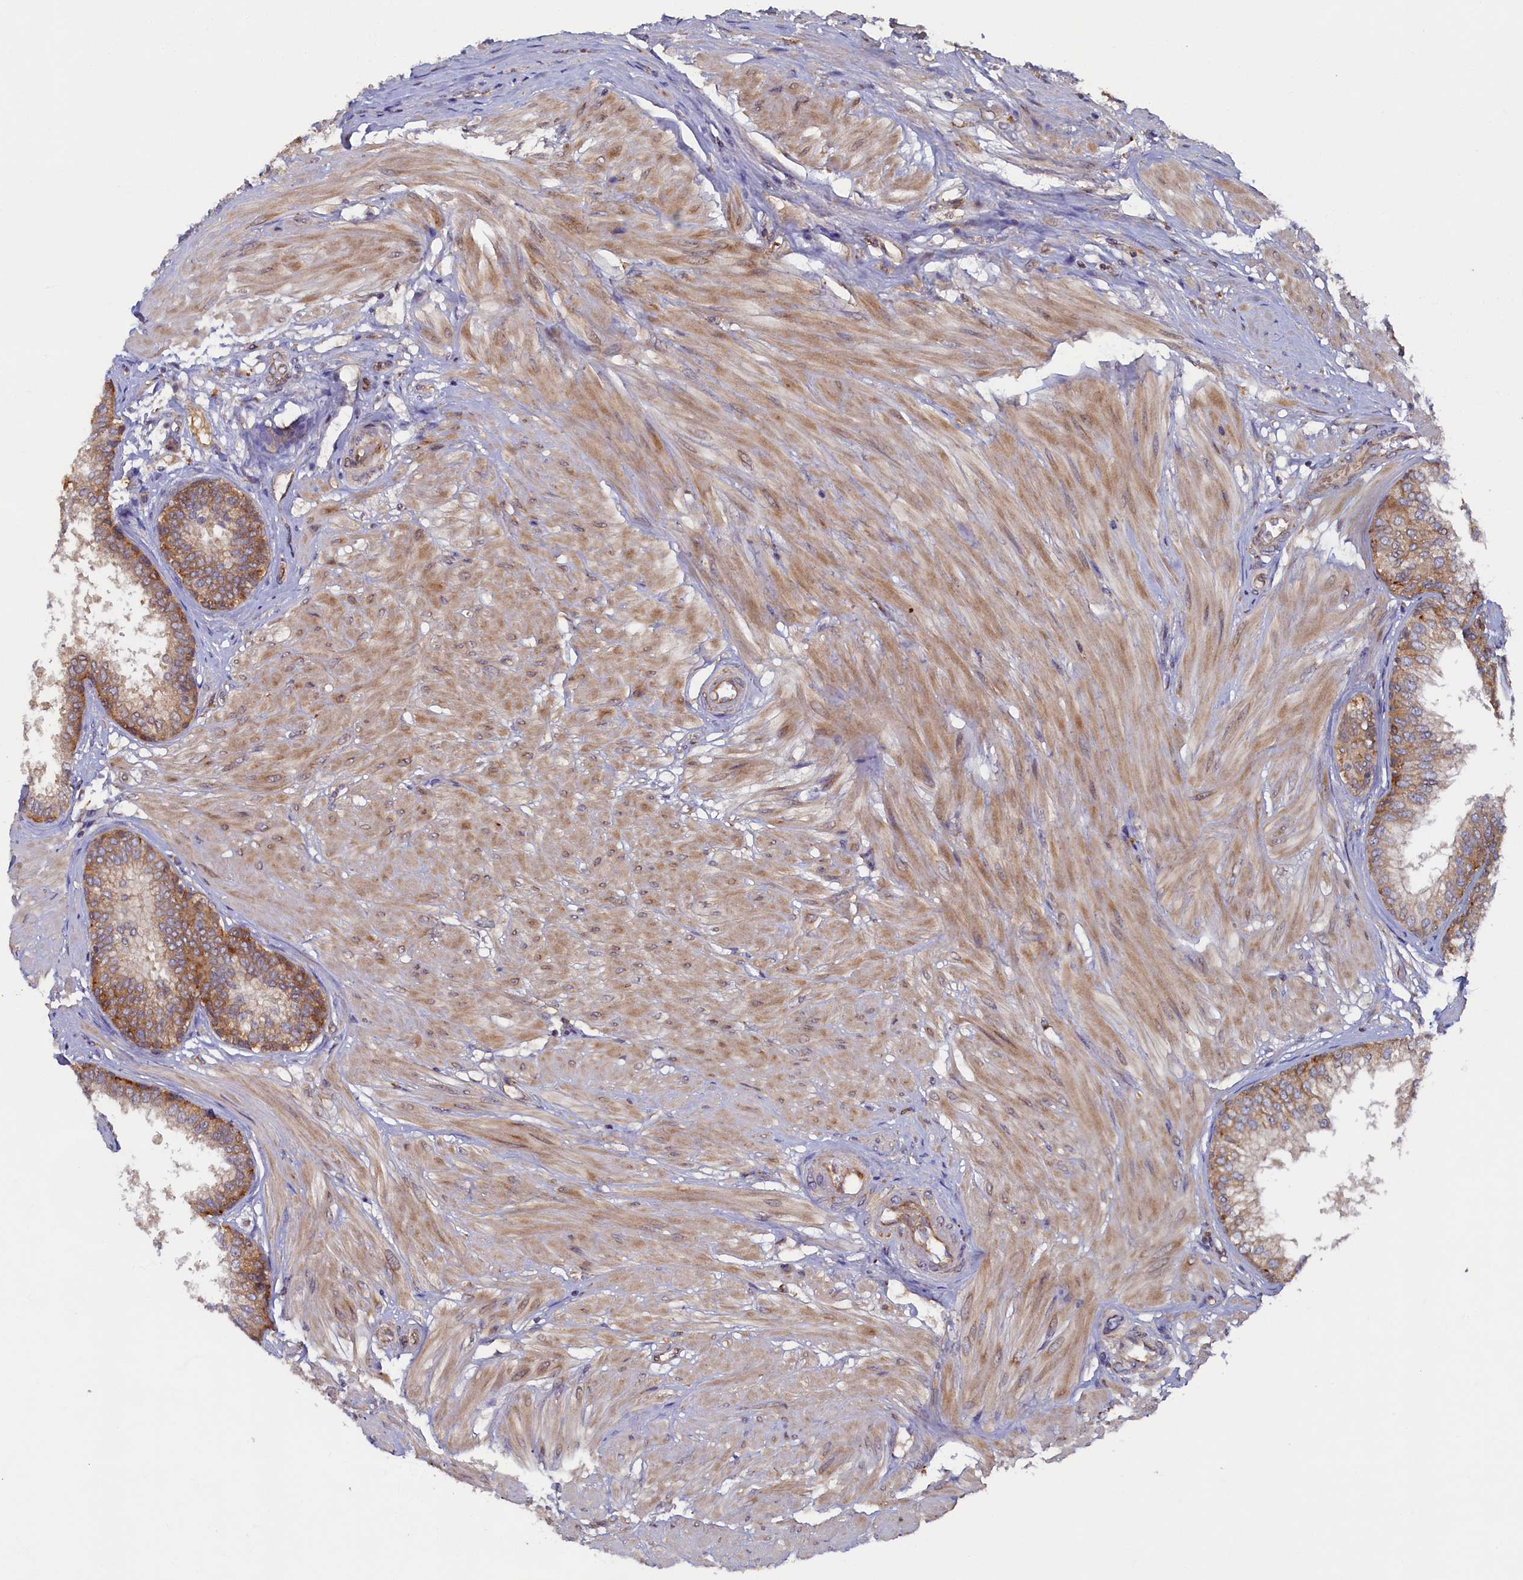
{"staining": {"intensity": "moderate", "quantity": ">75%", "location": "cytoplasmic/membranous"}, "tissue": "prostate", "cell_type": "Glandular cells", "image_type": "normal", "snomed": [{"axis": "morphology", "description": "Normal tissue, NOS"}, {"axis": "topography", "description": "Prostate"}], "caption": "The image exhibits staining of unremarkable prostate, revealing moderate cytoplasmic/membranous protein staining (brown color) within glandular cells. The staining was performed using DAB (3,3'-diaminobenzidine), with brown indicating positive protein expression. Nuclei are stained blue with hematoxylin.", "gene": "STX12", "patient": {"sex": "male", "age": 48}}